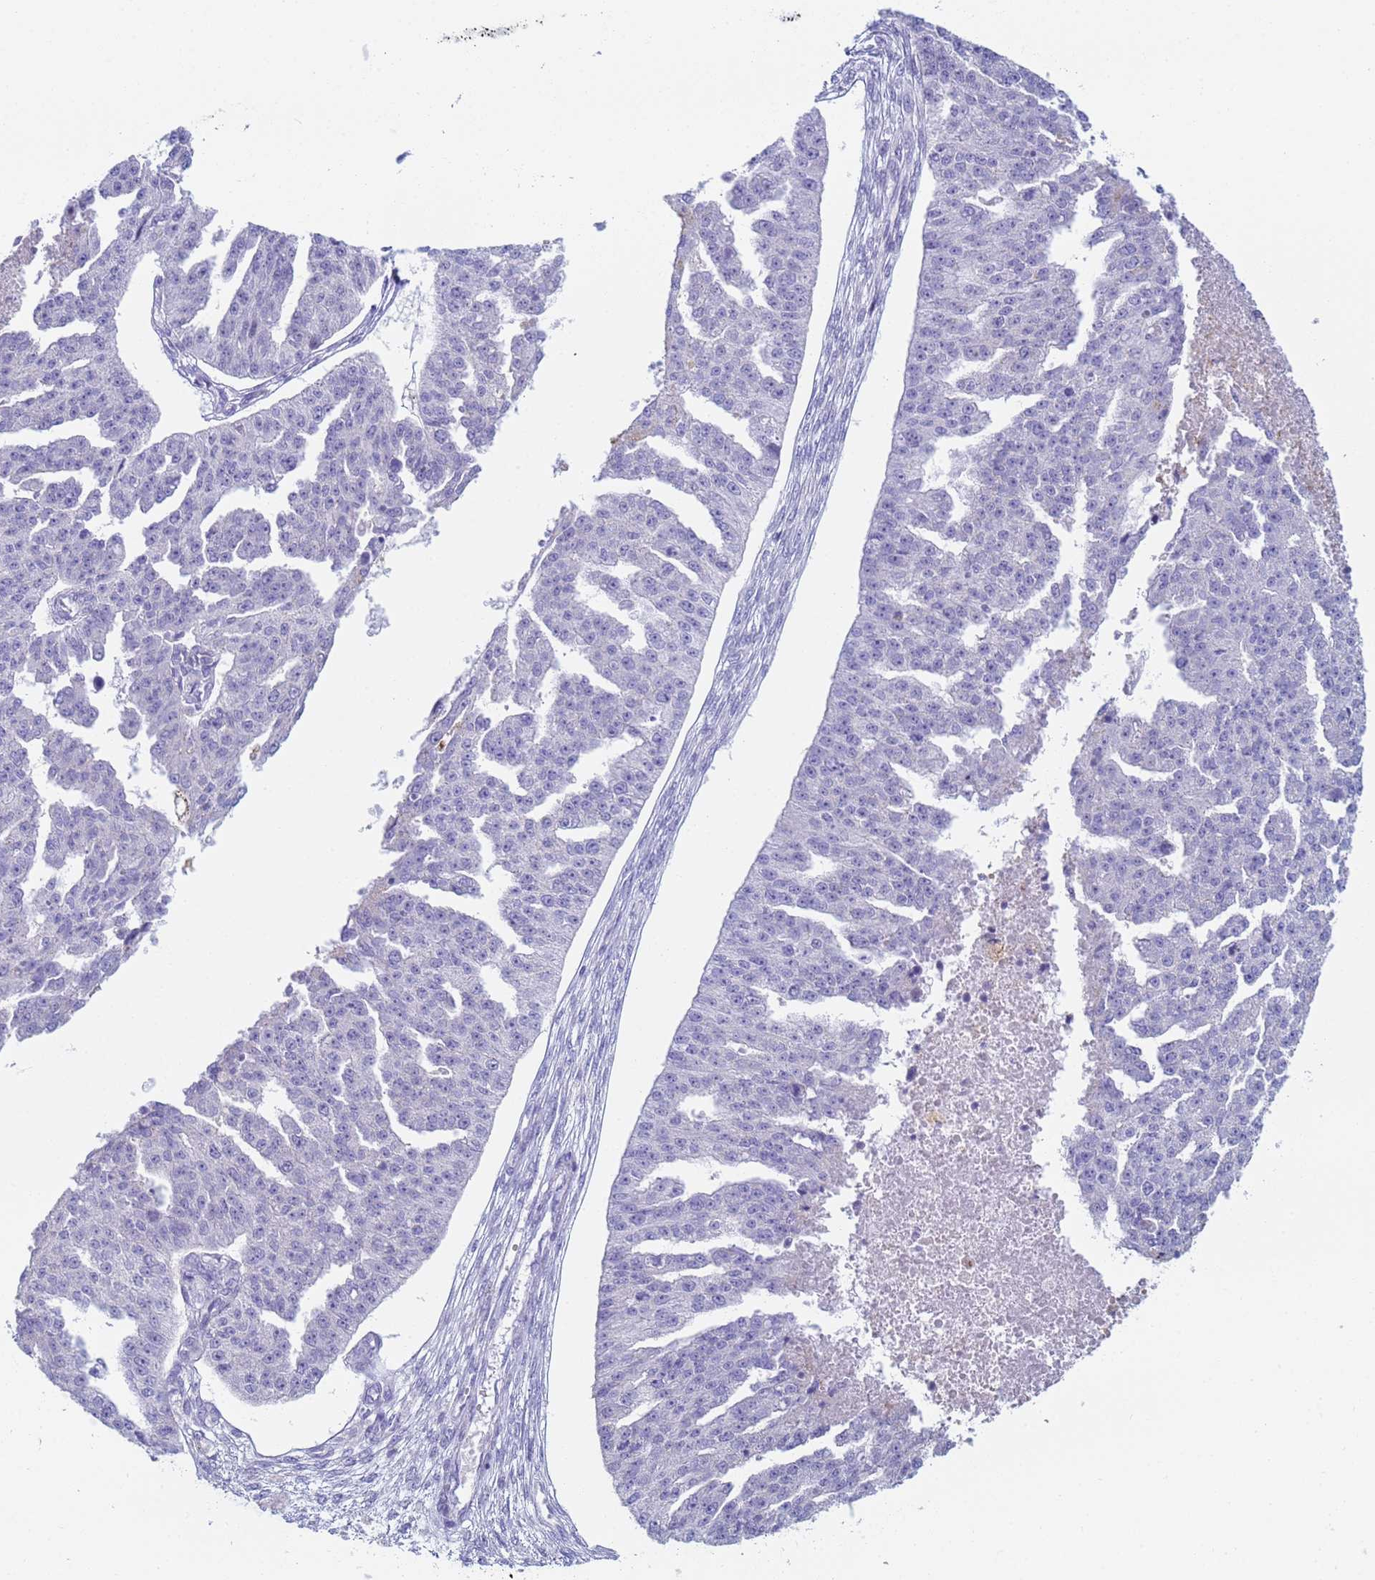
{"staining": {"intensity": "negative", "quantity": "none", "location": "none"}, "tissue": "ovarian cancer", "cell_type": "Tumor cells", "image_type": "cancer", "snomed": [{"axis": "morphology", "description": "Cystadenocarcinoma, serous, NOS"}, {"axis": "topography", "description": "Ovary"}], "caption": "Protein analysis of ovarian serous cystadenocarcinoma demonstrates no significant staining in tumor cells.", "gene": "CR1", "patient": {"sex": "female", "age": 58}}